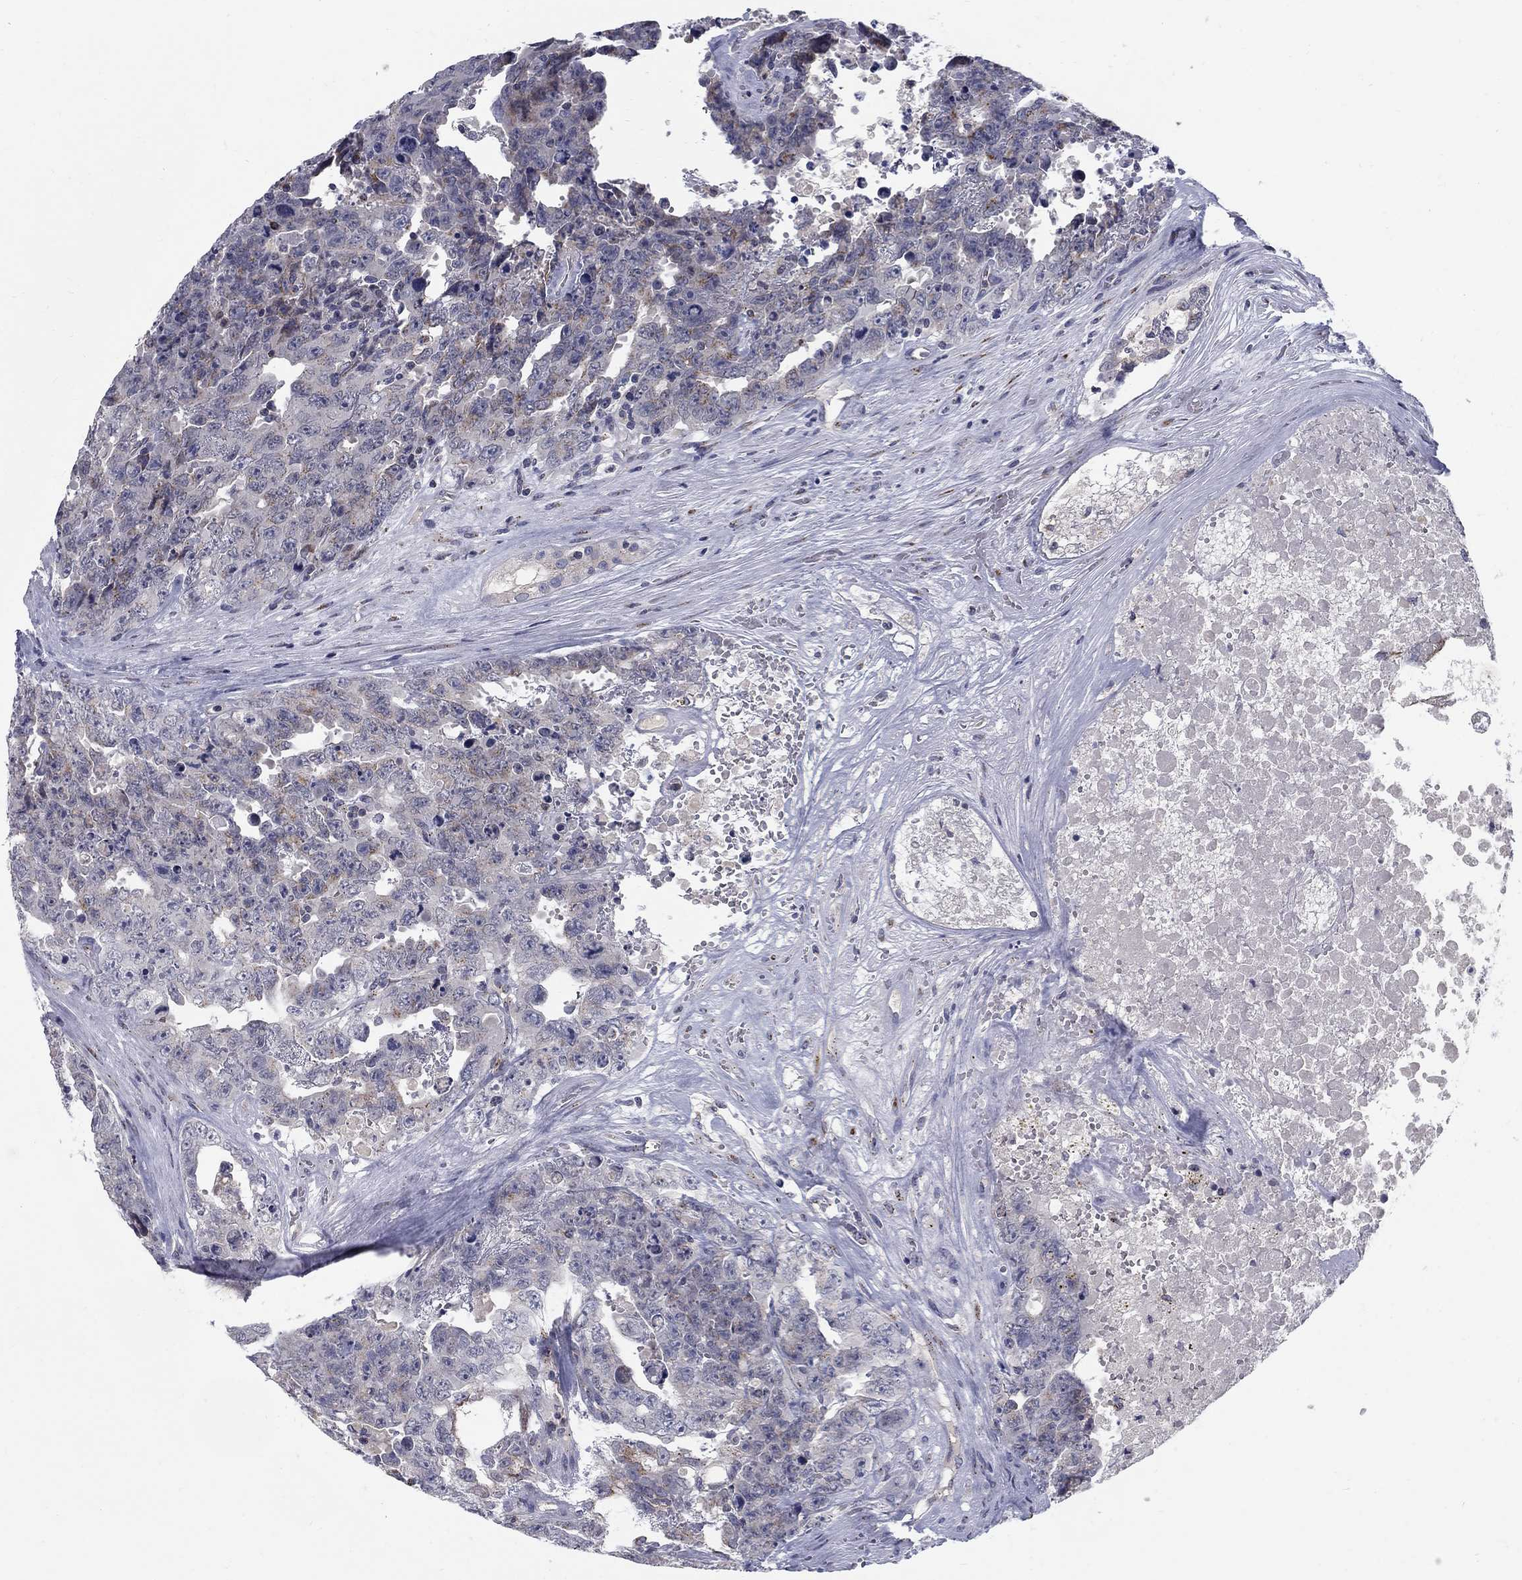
{"staining": {"intensity": "weak", "quantity": "<25%", "location": "cytoplasmic/membranous"}, "tissue": "testis cancer", "cell_type": "Tumor cells", "image_type": "cancer", "snomed": [{"axis": "morphology", "description": "Carcinoma, Embryonal, NOS"}, {"axis": "topography", "description": "Testis"}], "caption": "Immunohistochemistry (IHC) micrograph of human testis cancer stained for a protein (brown), which displays no positivity in tumor cells.", "gene": "PANK3", "patient": {"sex": "male", "age": 24}}